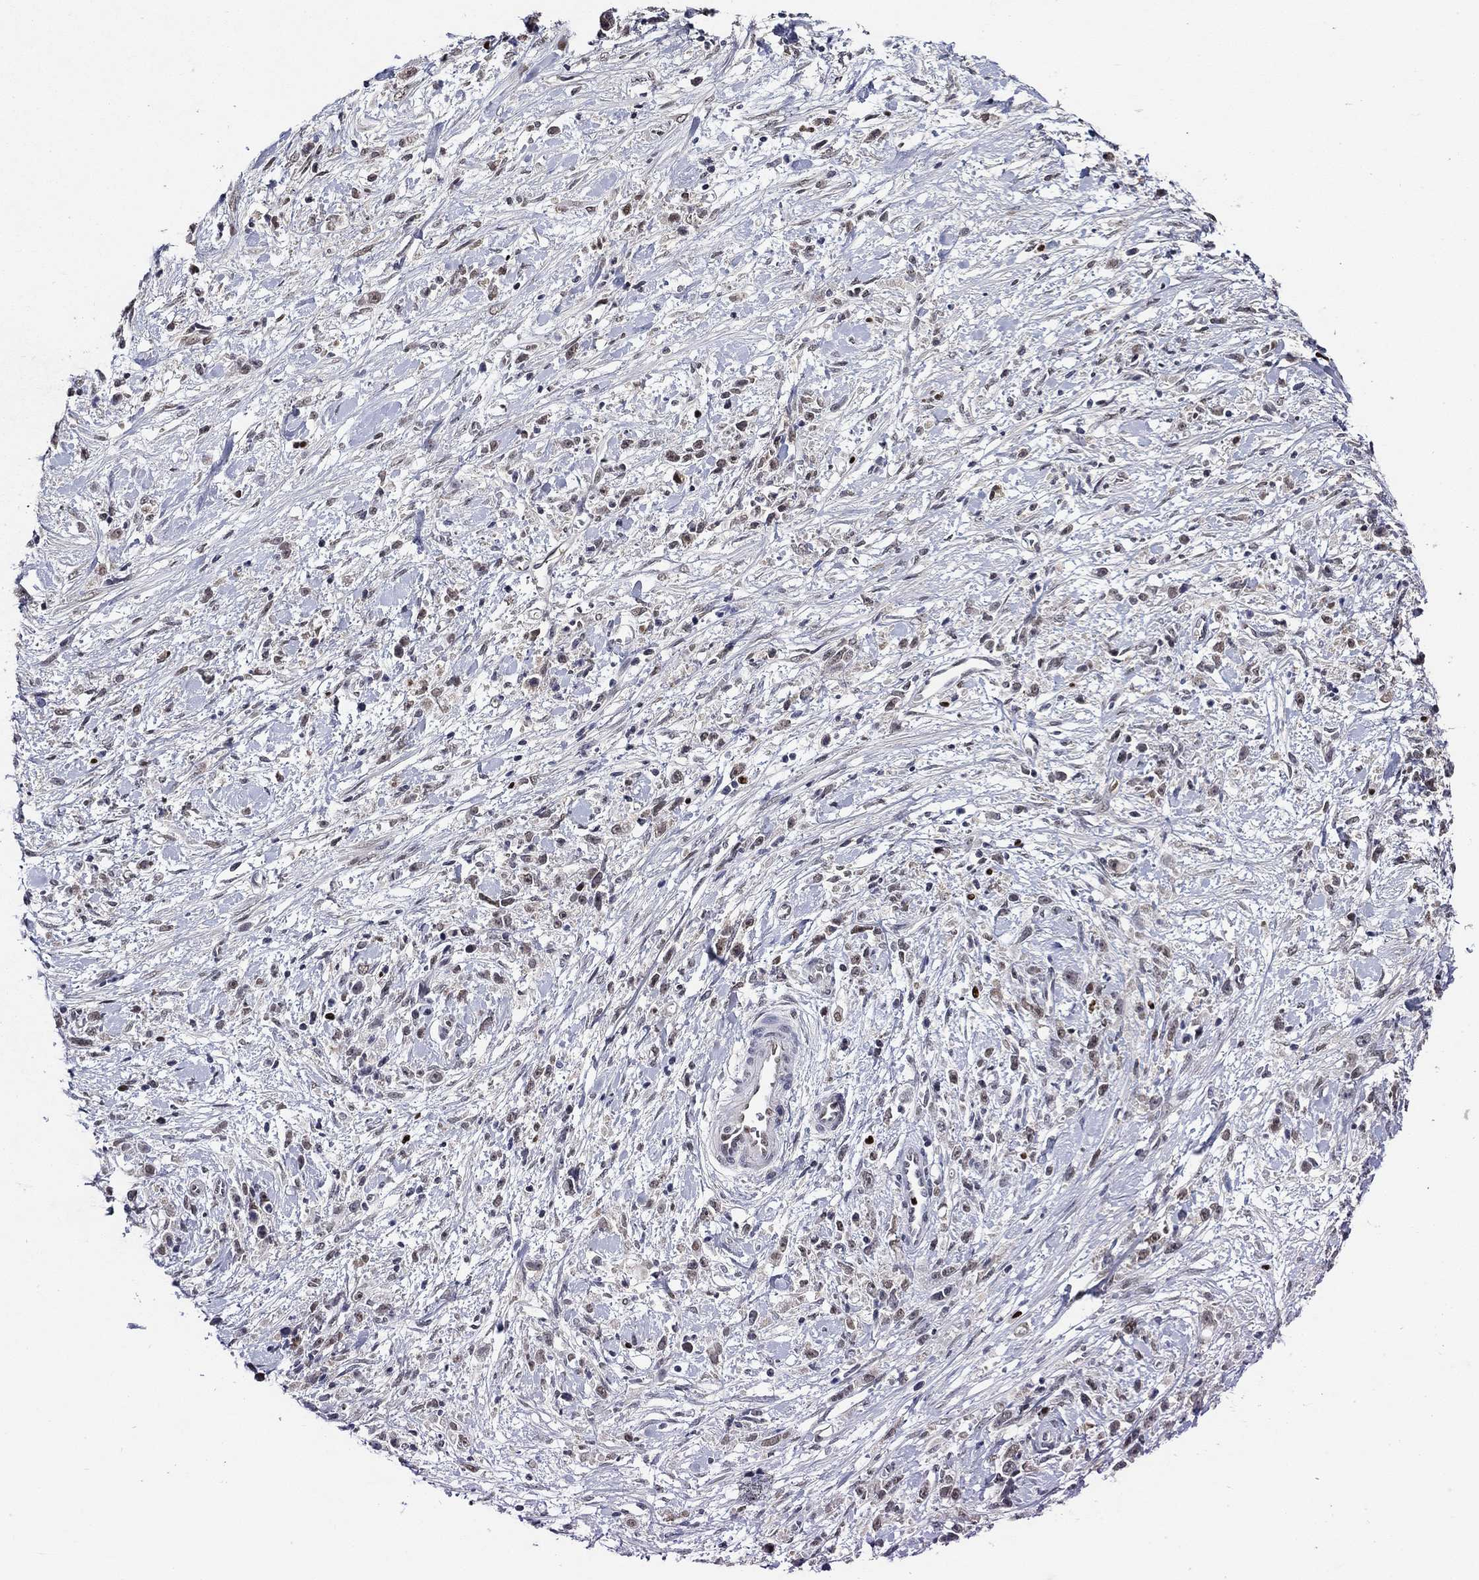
{"staining": {"intensity": "negative", "quantity": "none", "location": "none"}, "tissue": "stomach cancer", "cell_type": "Tumor cells", "image_type": "cancer", "snomed": [{"axis": "morphology", "description": "Adenocarcinoma, NOS"}, {"axis": "topography", "description": "Stomach"}], "caption": "Image shows no significant protein expression in tumor cells of stomach adenocarcinoma. (Immunohistochemistry (ihc), brightfield microscopy, high magnification).", "gene": "GATA2", "patient": {"sex": "female", "age": 59}}